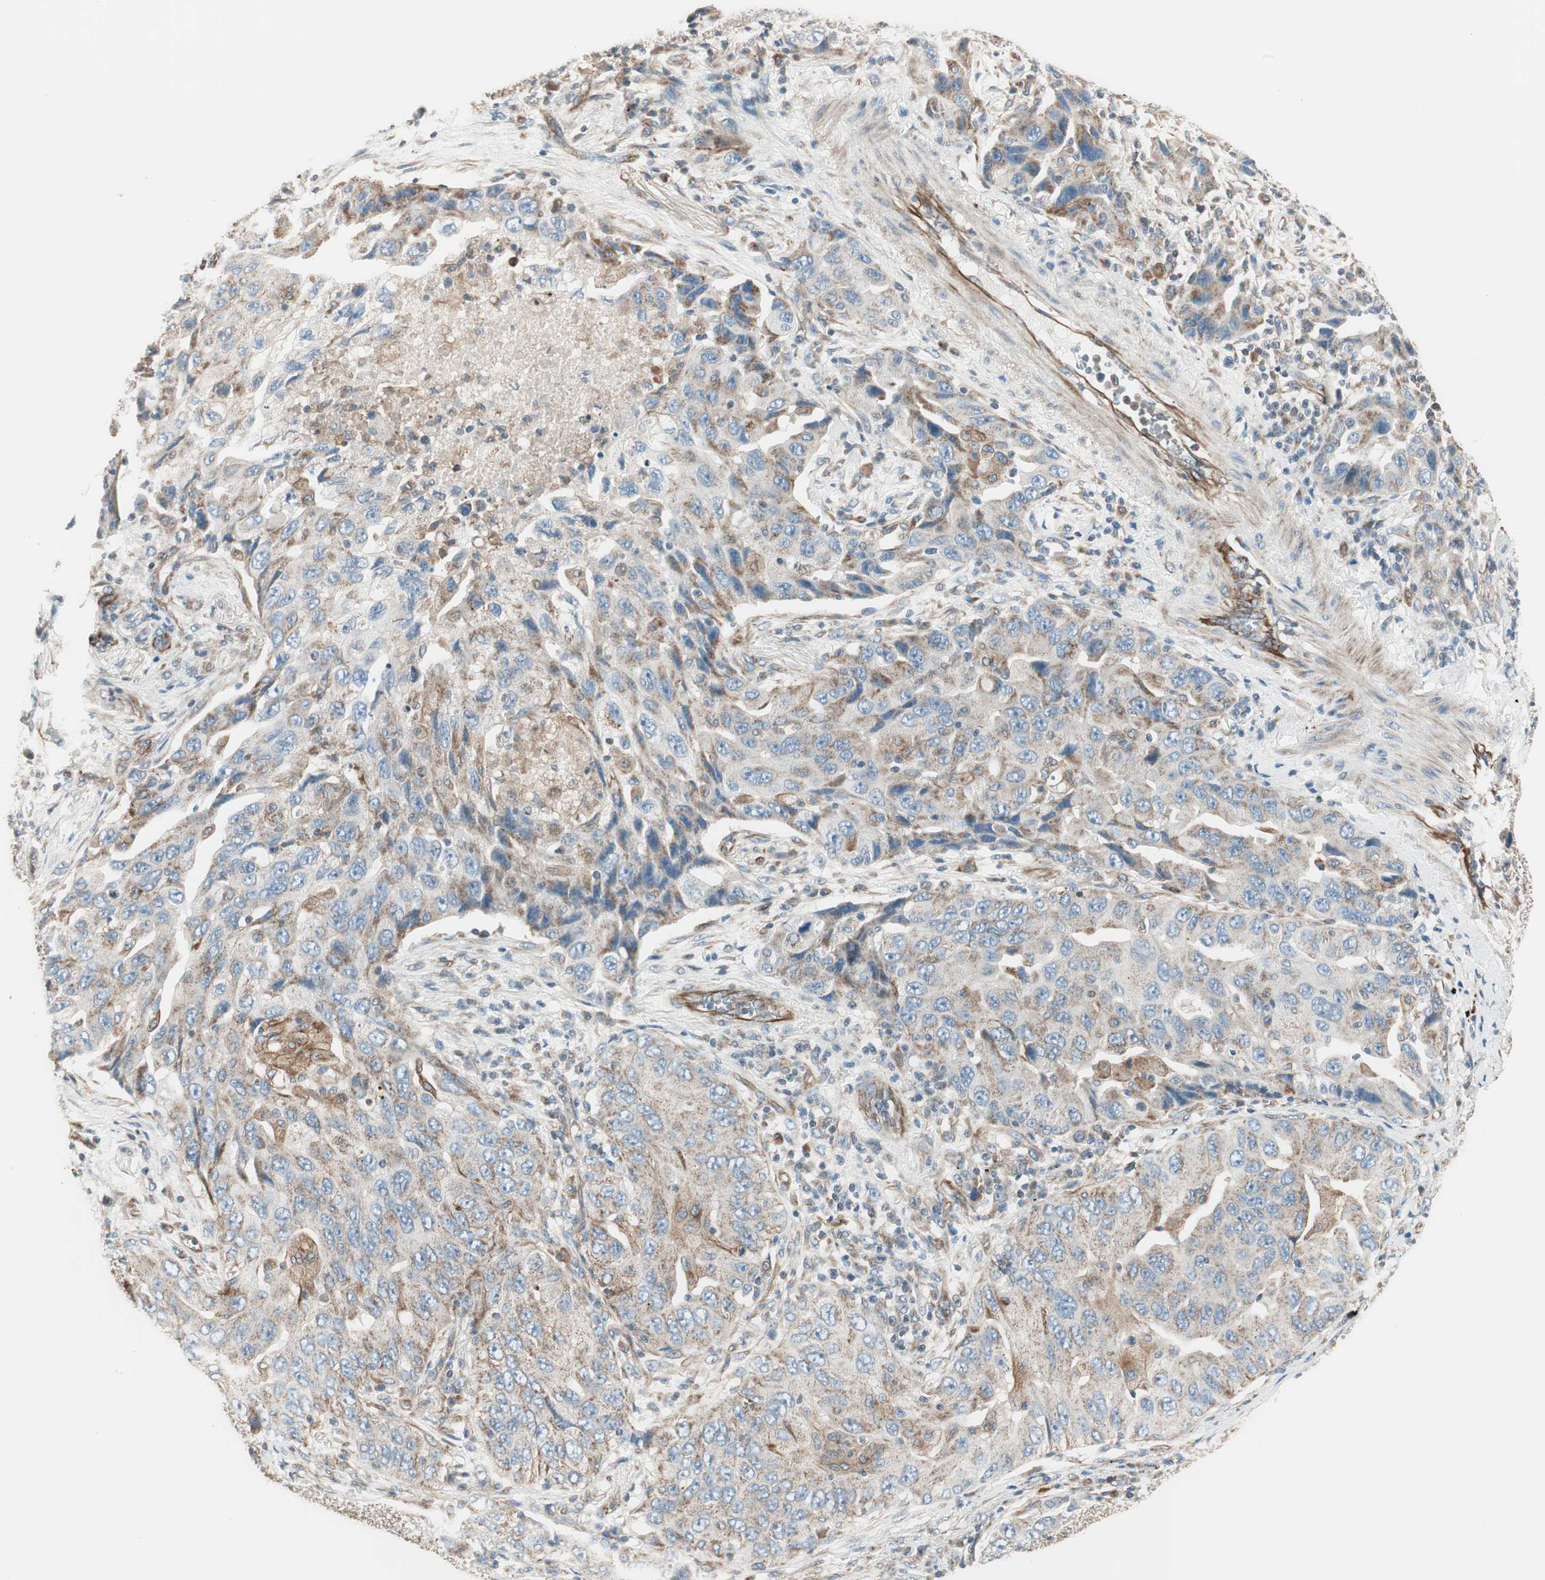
{"staining": {"intensity": "moderate", "quantity": "25%-75%", "location": "cytoplasmic/membranous"}, "tissue": "lung cancer", "cell_type": "Tumor cells", "image_type": "cancer", "snomed": [{"axis": "morphology", "description": "Adenocarcinoma, NOS"}, {"axis": "topography", "description": "Lung"}], "caption": "The image shows staining of lung cancer (adenocarcinoma), revealing moderate cytoplasmic/membranous protein positivity (brown color) within tumor cells.", "gene": "SRCIN1", "patient": {"sex": "female", "age": 65}}